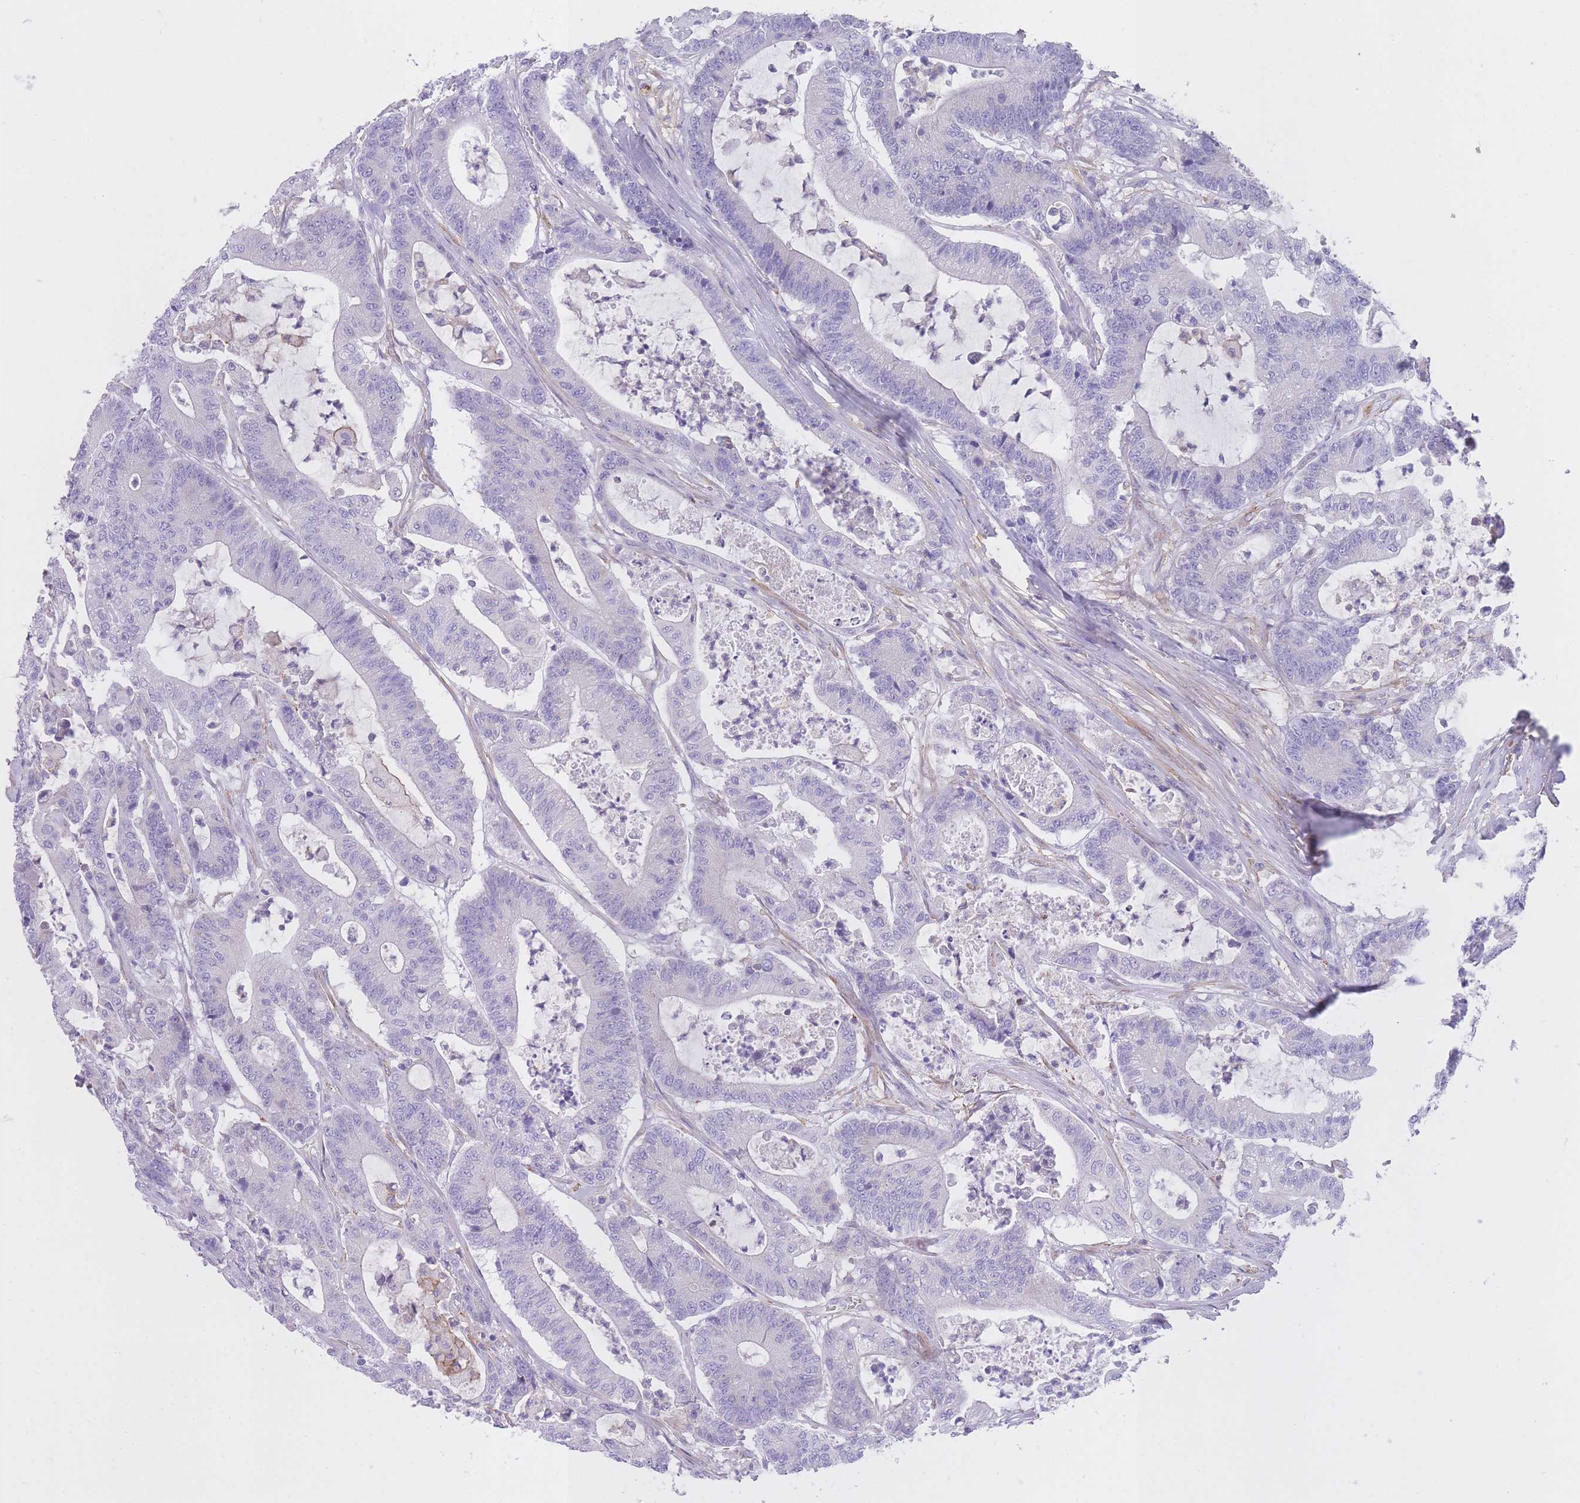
{"staining": {"intensity": "negative", "quantity": "none", "location": "none"}, "tissue": "colorectal cancer", "cell_type": "Tumor cells", "image_type": "cancer", "snomed": [{"axis": "morphology", "description": "Adenocarcinoma, NOS"}, {"axis": "topography", "description": "Colon"}], "caption": "Photomicrograph shows no significant protein positivity in tumor cells of colorectal cancer.", "gene": "LDB3", "patient": {"sex": "female", "age": 84}}